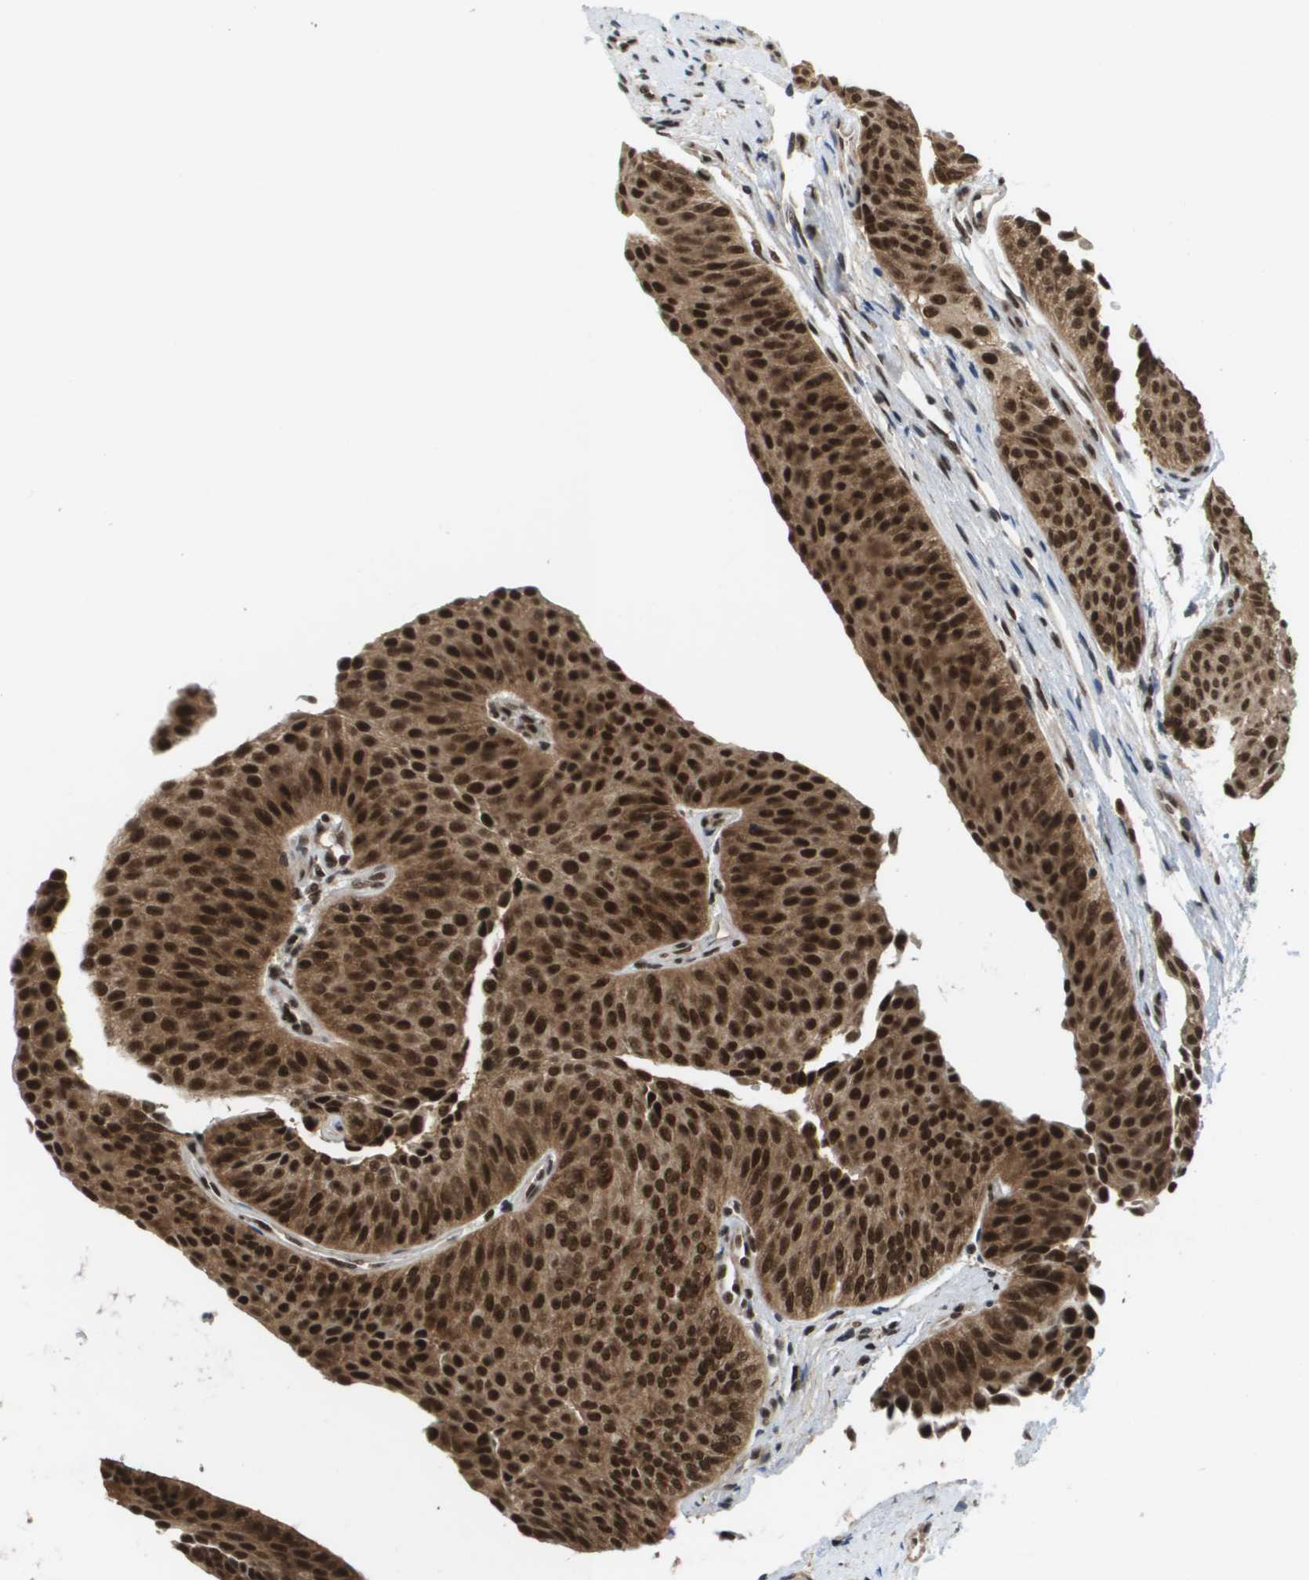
{"staining": {"intensity": "strong", "quantity": ">75%", "location": "cytoplasmic/membranous,nuclear"}, "tissue": "urothelial cancer", "cell_type": "Tumor cells", "image_type": "cancer", "snomed": [{"axis": "morphology", "description": "Urothelial carcinoma, Low grade"}, {"axis": "topography", "description": "Urinary bladder"}], "caption": "Tumor cells show strong cytoplasmic/membranous and nuclear expression in about >75% of cells in low-grade urothelial carcinoma. The protein is shown in brown color, while the nuclei are stained blue.", "gene": "PRCC", "patient": {"sex": "female", "age": 60}}